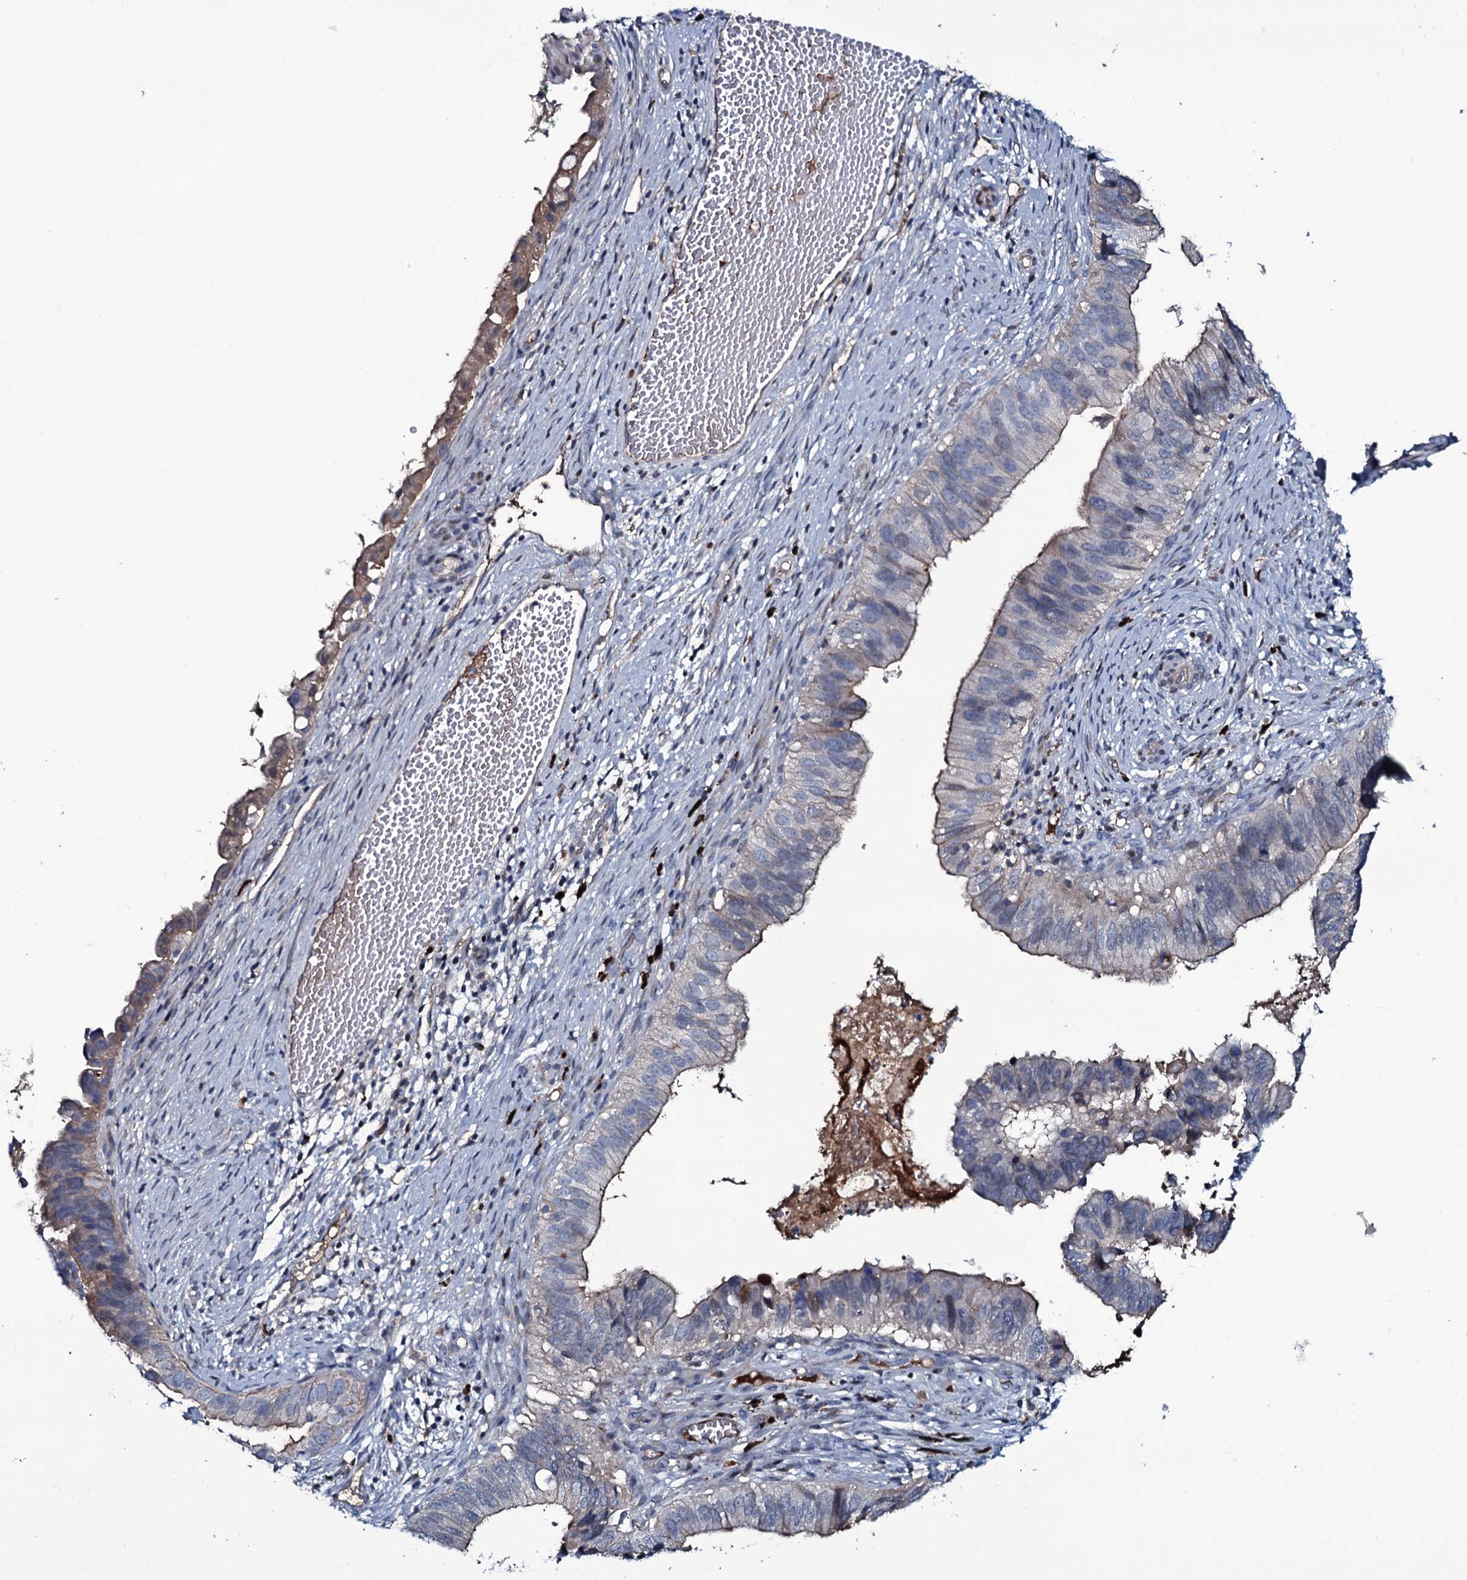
{"staining": {"intensity": "weak", "quantity": "25%-75%", "location": "cytoplasmic/membranous"}, "tissue": "cervical cancer", "cell_type": "Tumor cells", "image_type": "cancer", "snomed": [{"axis": "morphology", "description": "Adenocarcinoma, NOS"}, {"axis": "topography", "description": "Cervix"}], "caption": "A low amount of weak cytoplasmic/membranous positivity is identified in approximately 25%-75% of tumor cells in cervical cancer tissue.", "gene": "LYG2", "patient": {"sex": "female", "age": 42}}